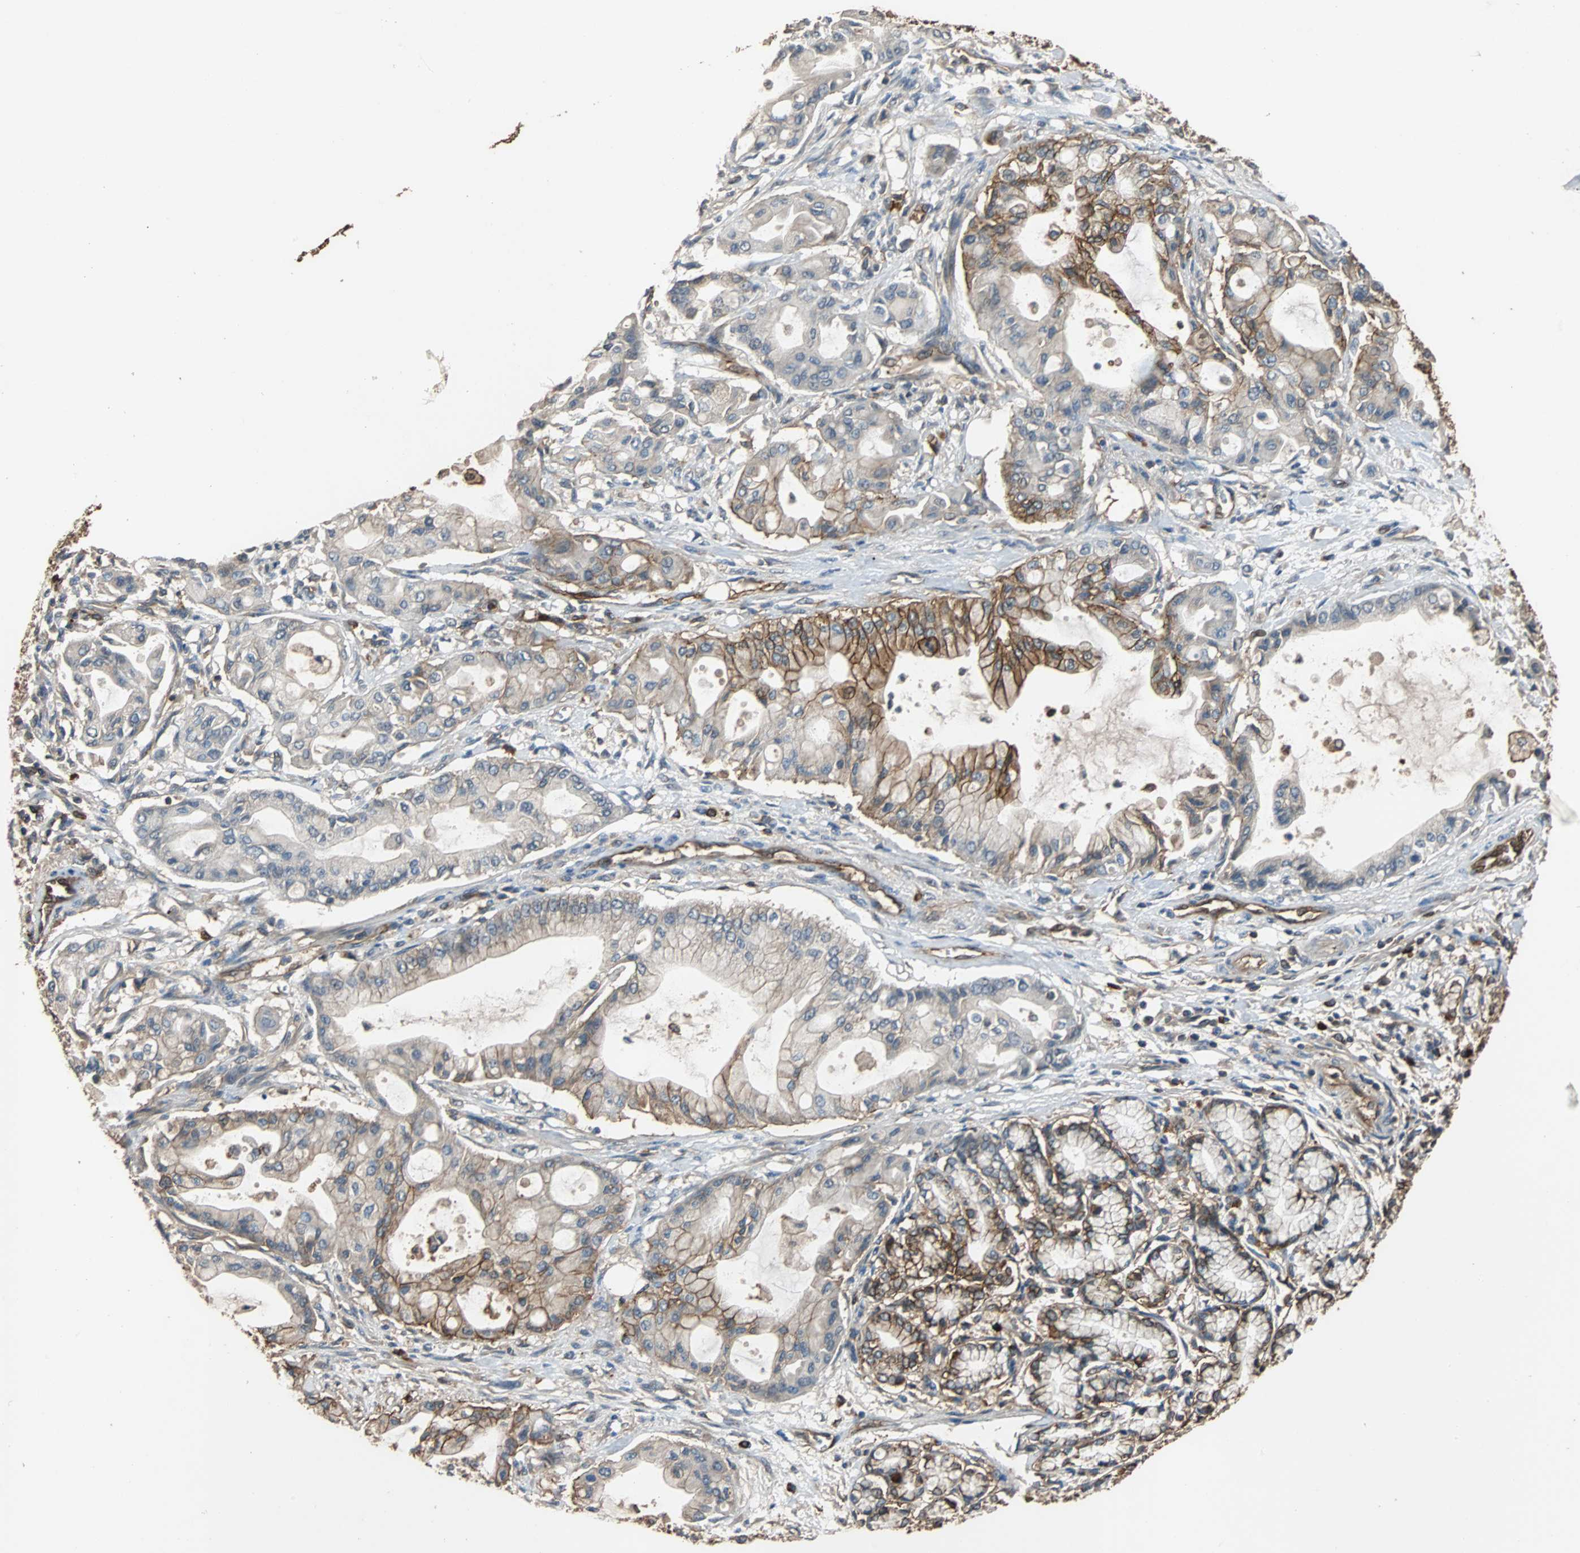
{"staining": {"intensity": "moderate", "quantity": "25%-75%", "location": "cytoplasmic/membranous"}, "tissue": "pancreatic cancer", "cell_type": "Tumor cells", "image_type": "cancer", "snomed": [{"axis": "morphology", "description": "Adenocarcinoma, NOS"}, {"axis": "morphology", "description": "Adenocarcinoma, metastatic, NOS"}, {"axis": "topography", "description": "Lymph node"}, {"axis": "topography", "description": "Pancreas"}, {"axis": "topography", "description": "Duodenum"}], "caption": "Moderate cytoplasmic/membranous positivity is identified in about 25%-75% of tumor cells in pancreatic adenocarcinoma. The protein is stained brown, and the nuclei are stained in blue (DAB IHC with brightfield microscopy, high magnification).", "gene": "NDRG1", "patient": {"sex": "female", "age": 64}}